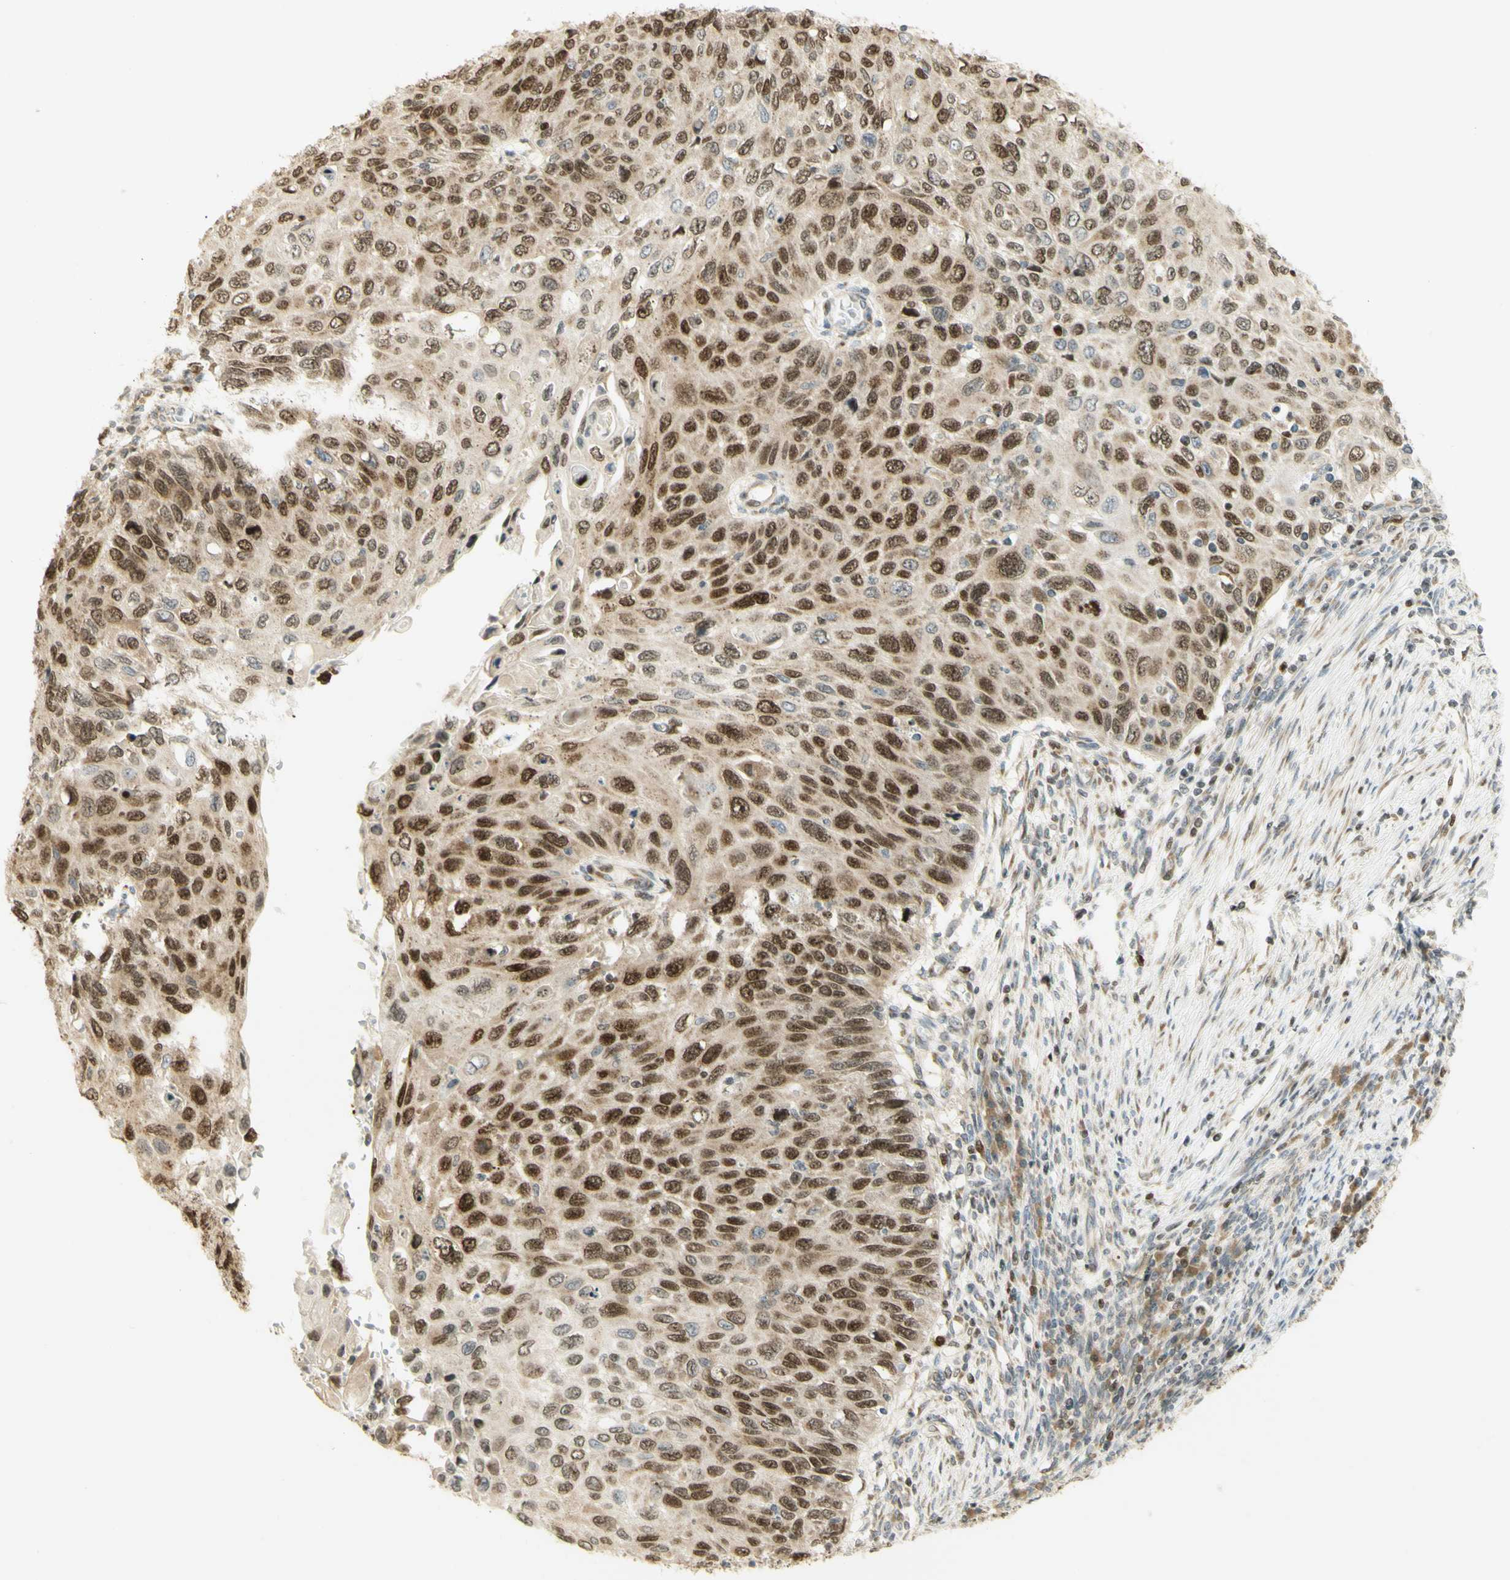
{"staining": {"intensity": "strong", "quantity": "25%-75%", "location": "cytoplasmic/membranous,nuclear"}, "tissue": "cervical cancer", "cell_type": "Tumor cells", "image_type": "cancer", "snomed": [{"axis": "morphology", "description": "Squamous cell carcinoma, NOS"}, {"axis": "topography", "description": "Cervix"}], "caption": "A brown stain shows strong cytoplasmic/membranous and nuclear positivity of a protein in squamous cell carcinoma (cervical) tumor cells.", "gene": "KIF11", "patient": {"sex": "female", "age": 70}}